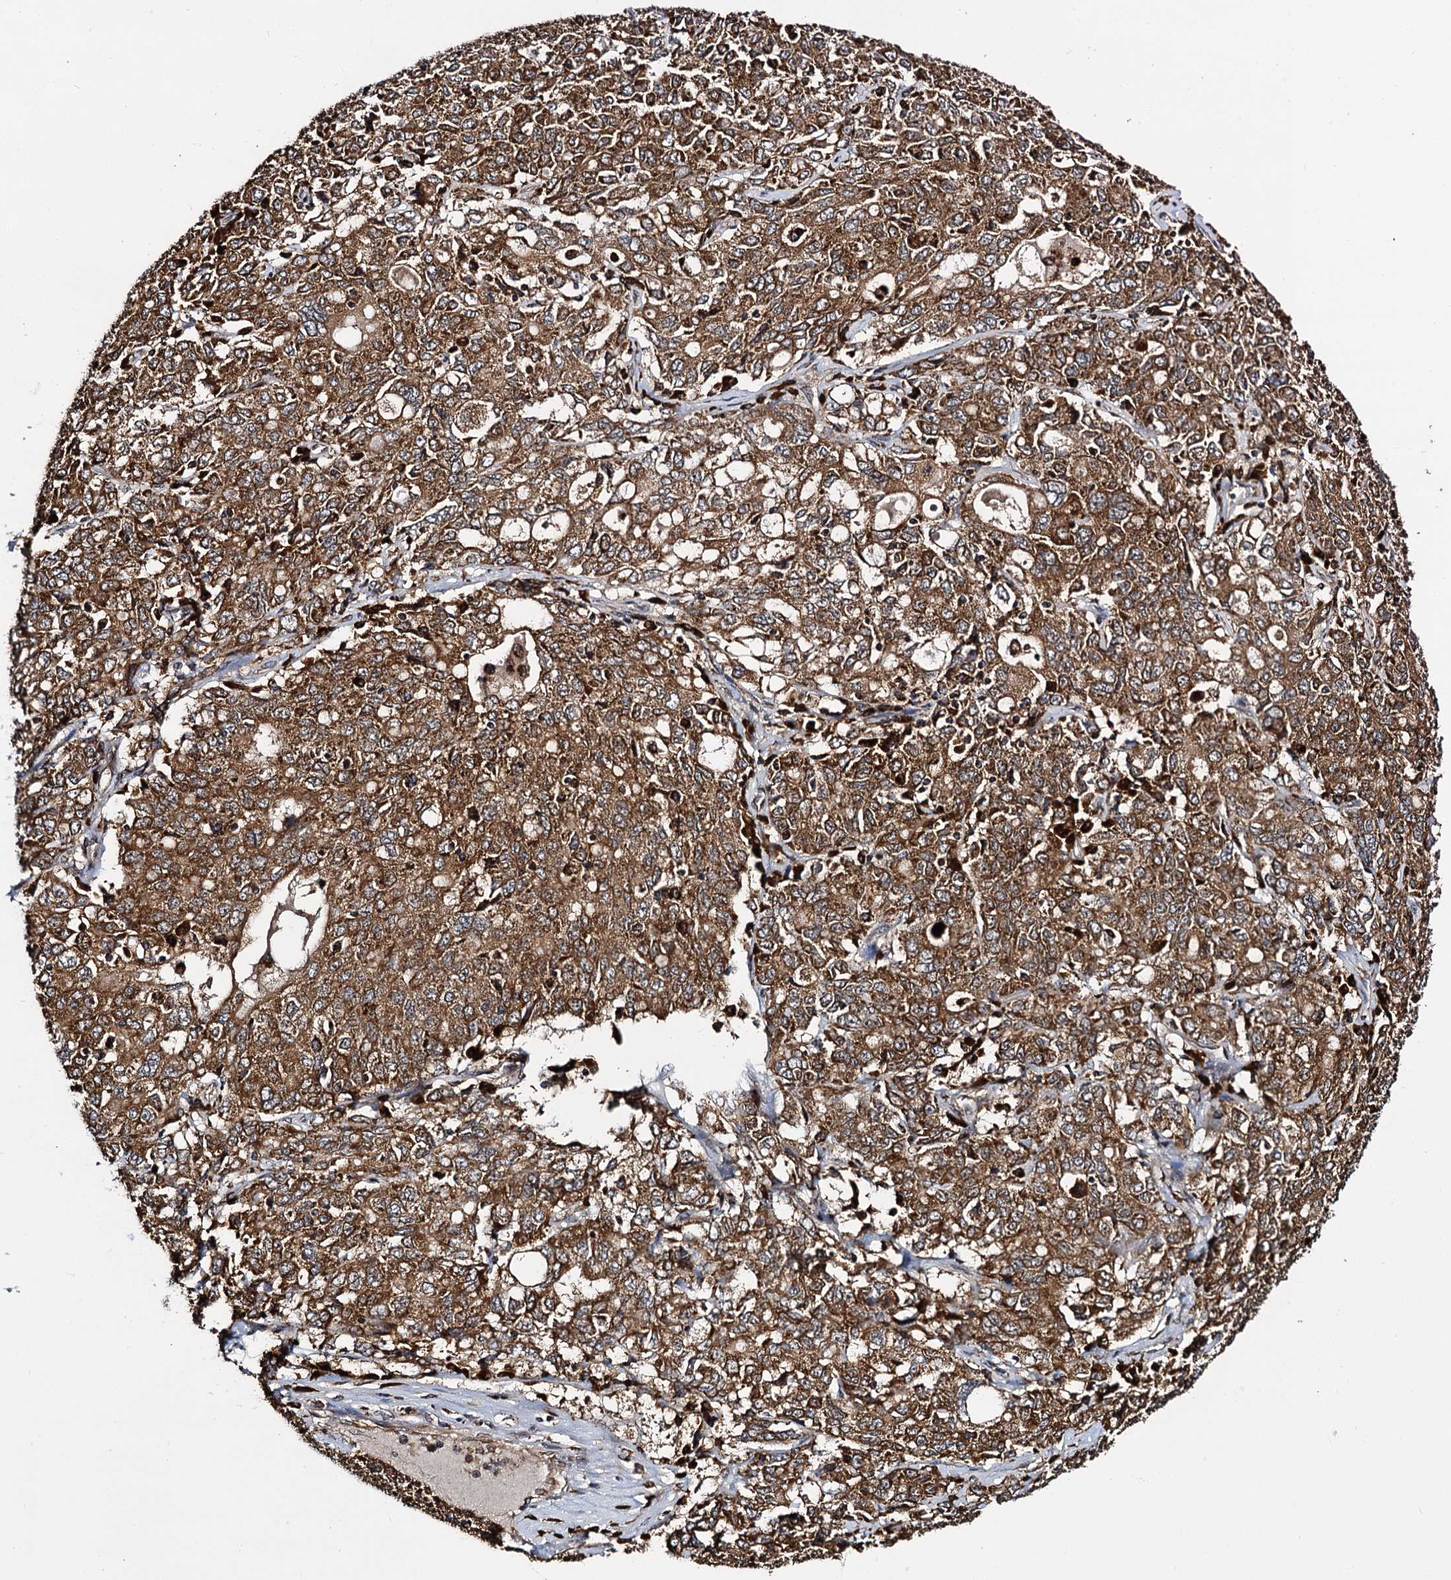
{"staining": {"intensity": "strong", "quantity": ">75%", "location": "cytoplasmic/membranous"}, "tissue": "ovarian cancer", "cell_type": "Tumor cells", "image_type": "cancer", "snomed": [{"axis": "morphology", "description": "Carcinoma, endometroid"}, {"axis": "topography", "description": "Ovary"}], "caption": "Endometroid carcinoma (ovarian) was stained to show a protein in brown. There is high levels of strong cytoplasmic/membranous expression in about >75% of tumor cells. (DAB = brown stain, brightfield microscopy at high magnification).", "gene": "UFM1", "patient": {"sex": "female", "age": 62}}